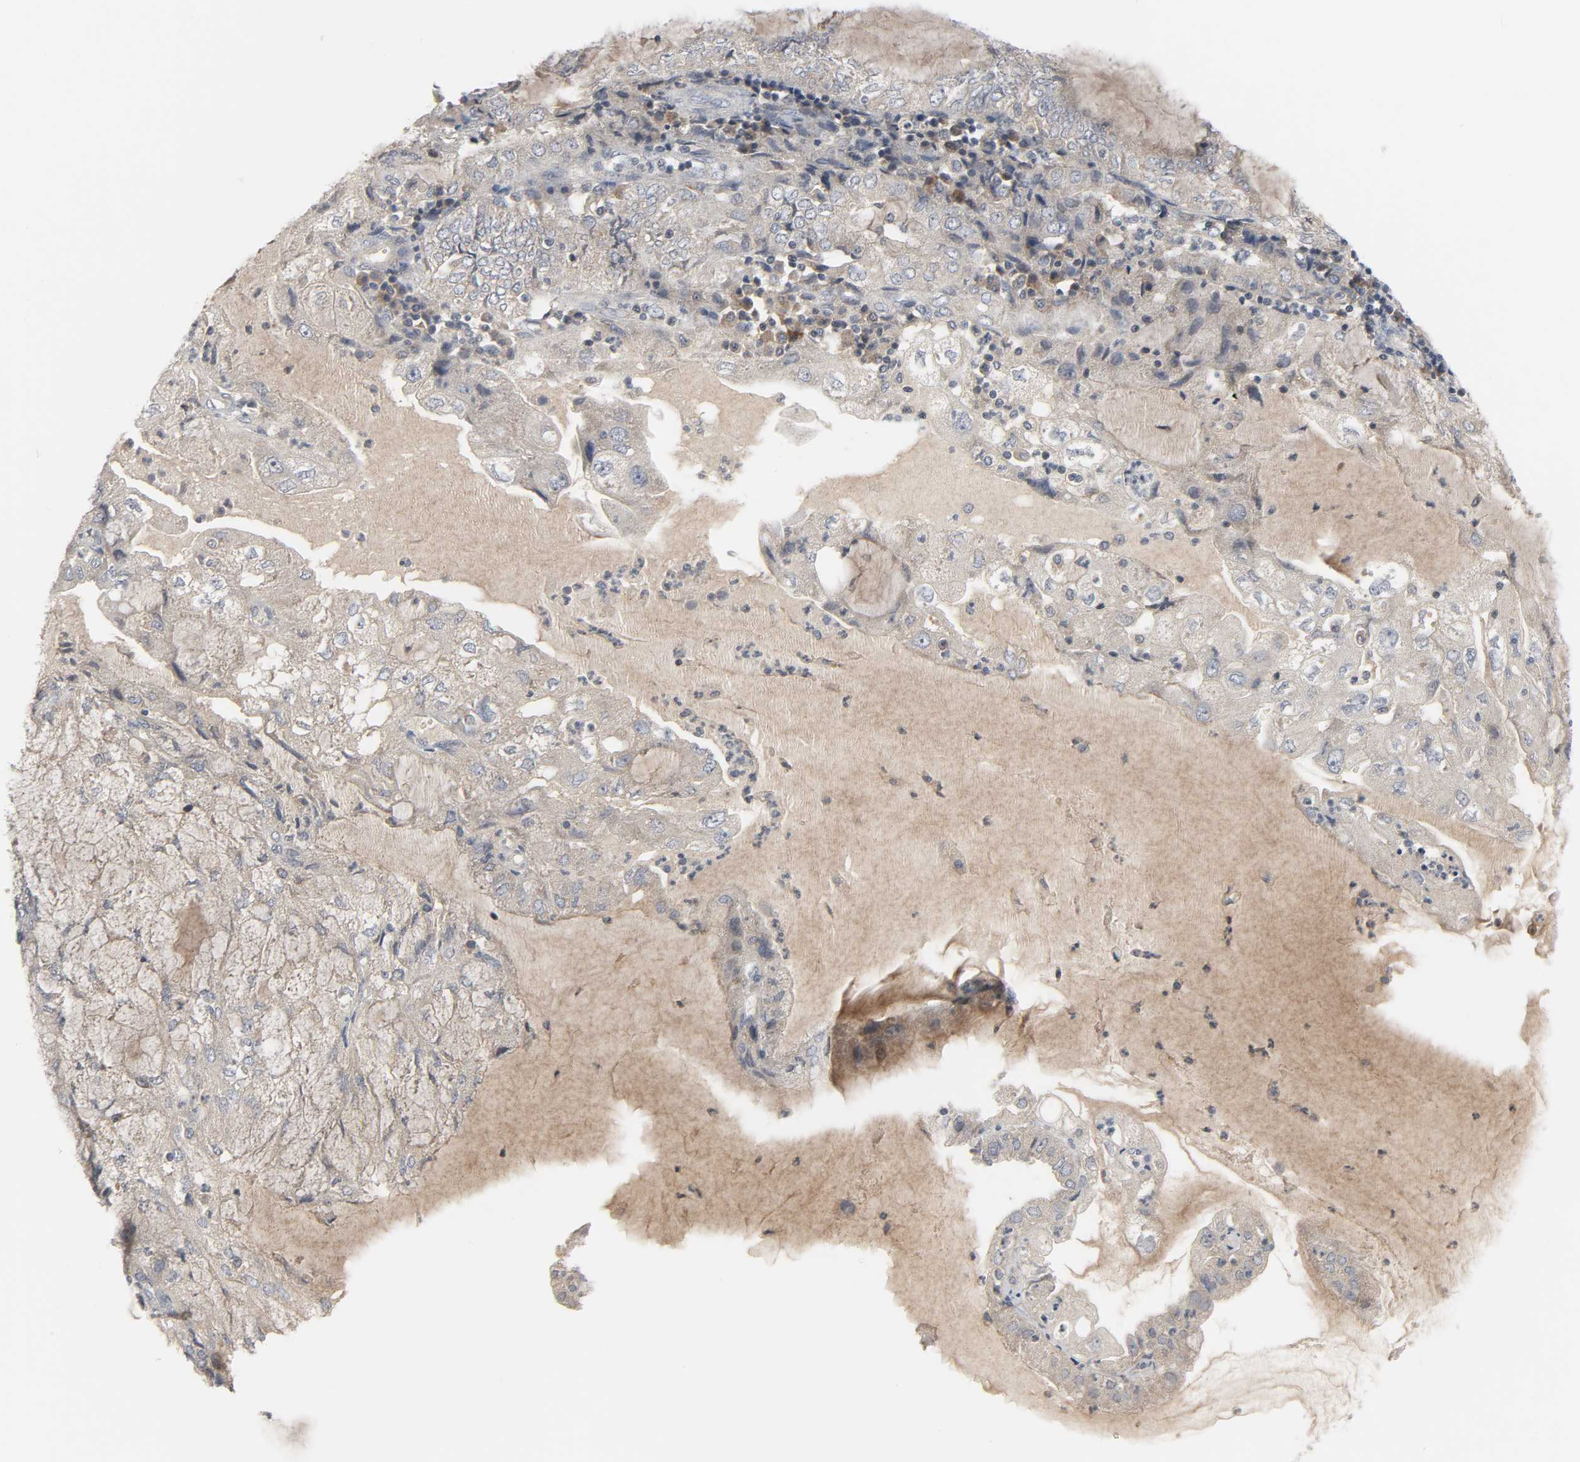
{"staining": {"intensity": "moderate", "quantity": ">75%", "location": "cytoplasmic/membranous"}, "tissue": "endometrial cancer", "cell_type": "Tumor cells", "image_type": "cancer", "snomed": [{"axis": "morphology", "description": "Adenocarcinoma, NOS"}, {"axis": "topography", "description": "Endometrium"}], "caption": "Immunohistochemical staining of human endometrial cancer (adenocarcinoma) displays medium levels of moderate cytoplasmic/membranous expression in approximately >75% of tumor cells. The staining was performed using DAB, with brown indicating positive protein expression. Nuclei are stained blue with hematoxylin.", "gene": "CLIP1", "patient": {"sex": "female", "age": 81}}